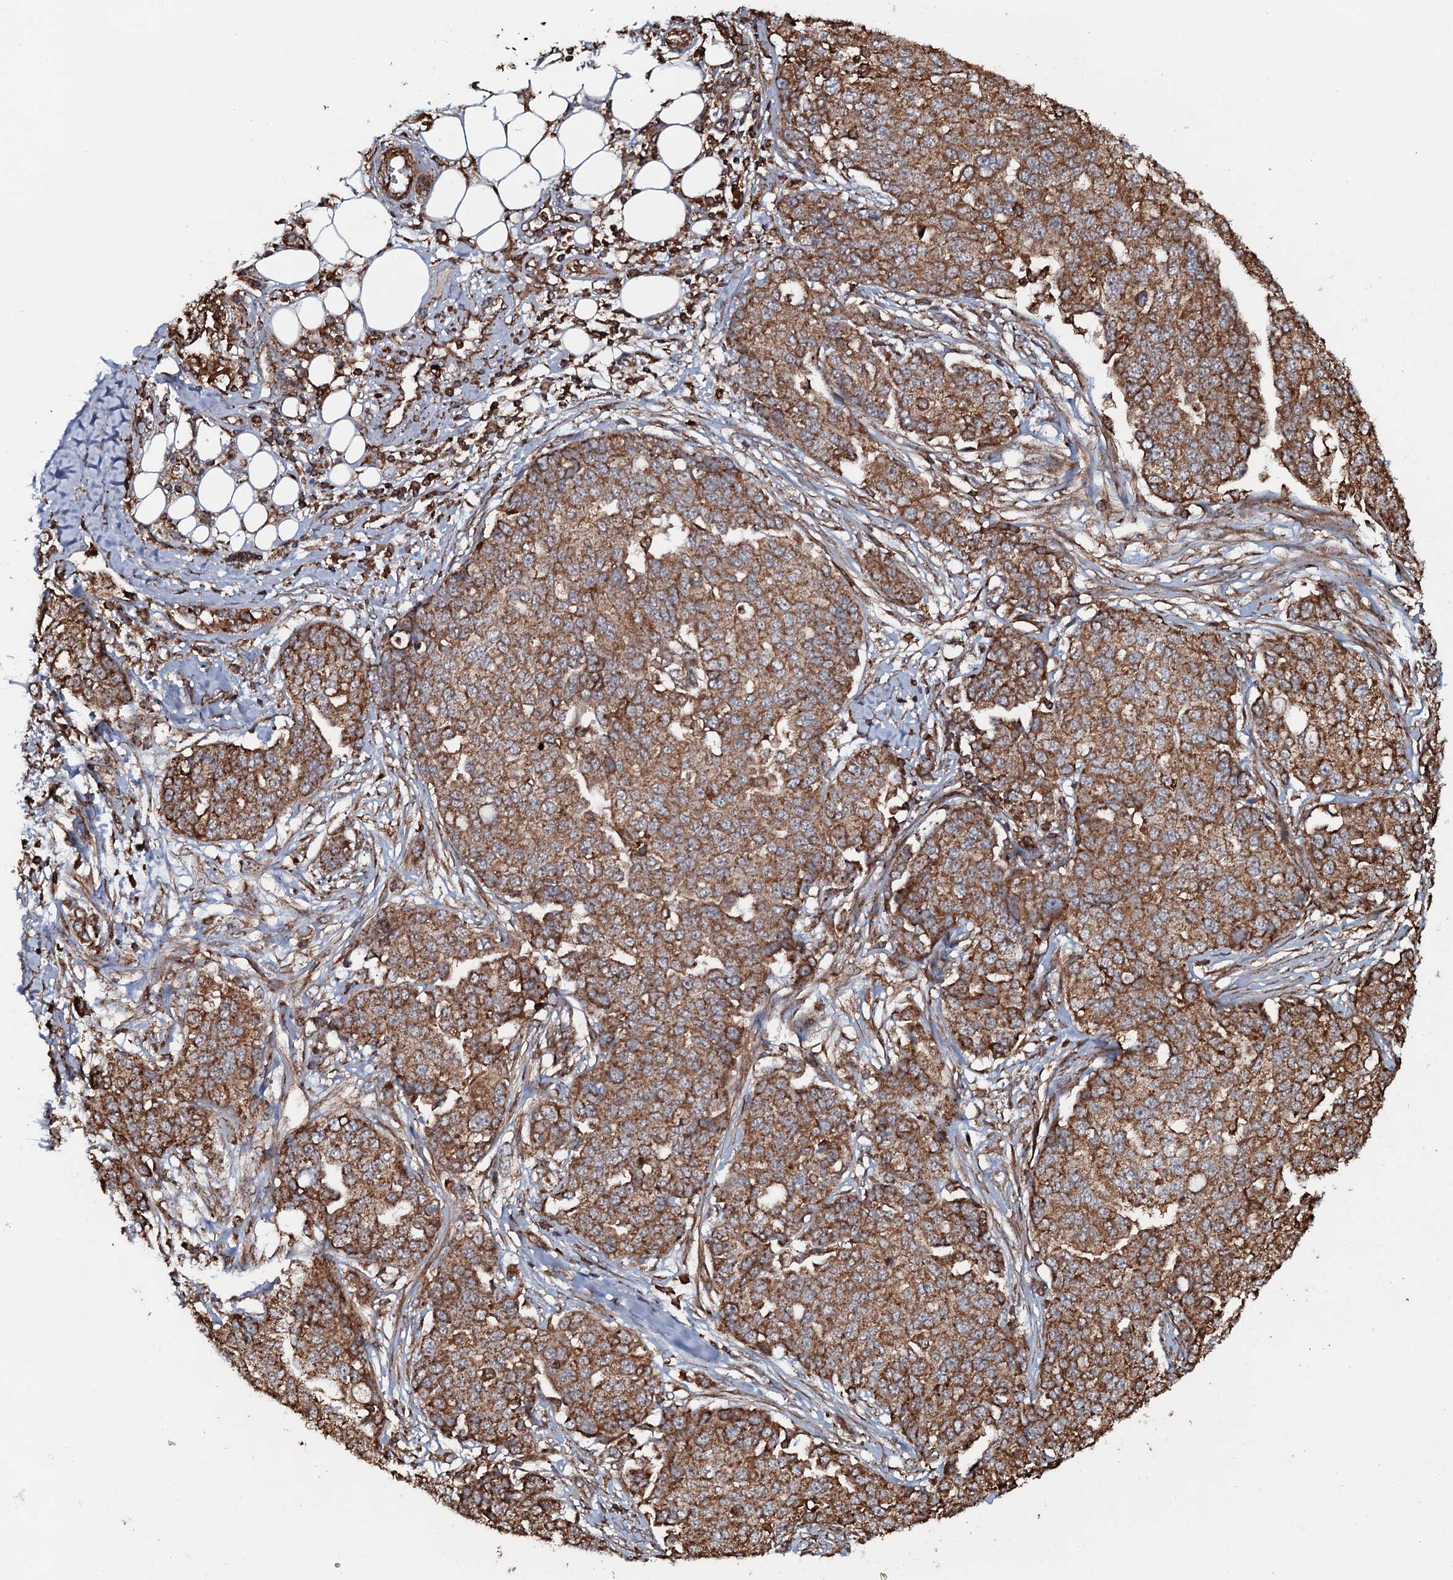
{"staining": {"intensity": "moderate", "quantity": ">75%", "location": "cytoplasmic/membranous"}, "tissue": "ovarian cancer", "cell_type": "Tumor cells", "image_type": "cancer", "snomed": [{"axis": "morphology", "description": "Cystadenocarcinoma, serous, NOS"}, {"axis": "topography", "description": "Soft tissue"}, {"axis": "topography", "description": "Ovary"}], "caption": "Serous cystadenocarcinoma (ovarian) stained for a protein (brown) shows moderate cytoplasmic/membranous positive expression in approximately >75% of tumor cells.", "gene": "VWA8", "patient": {"sex": "female", "age": 57}}